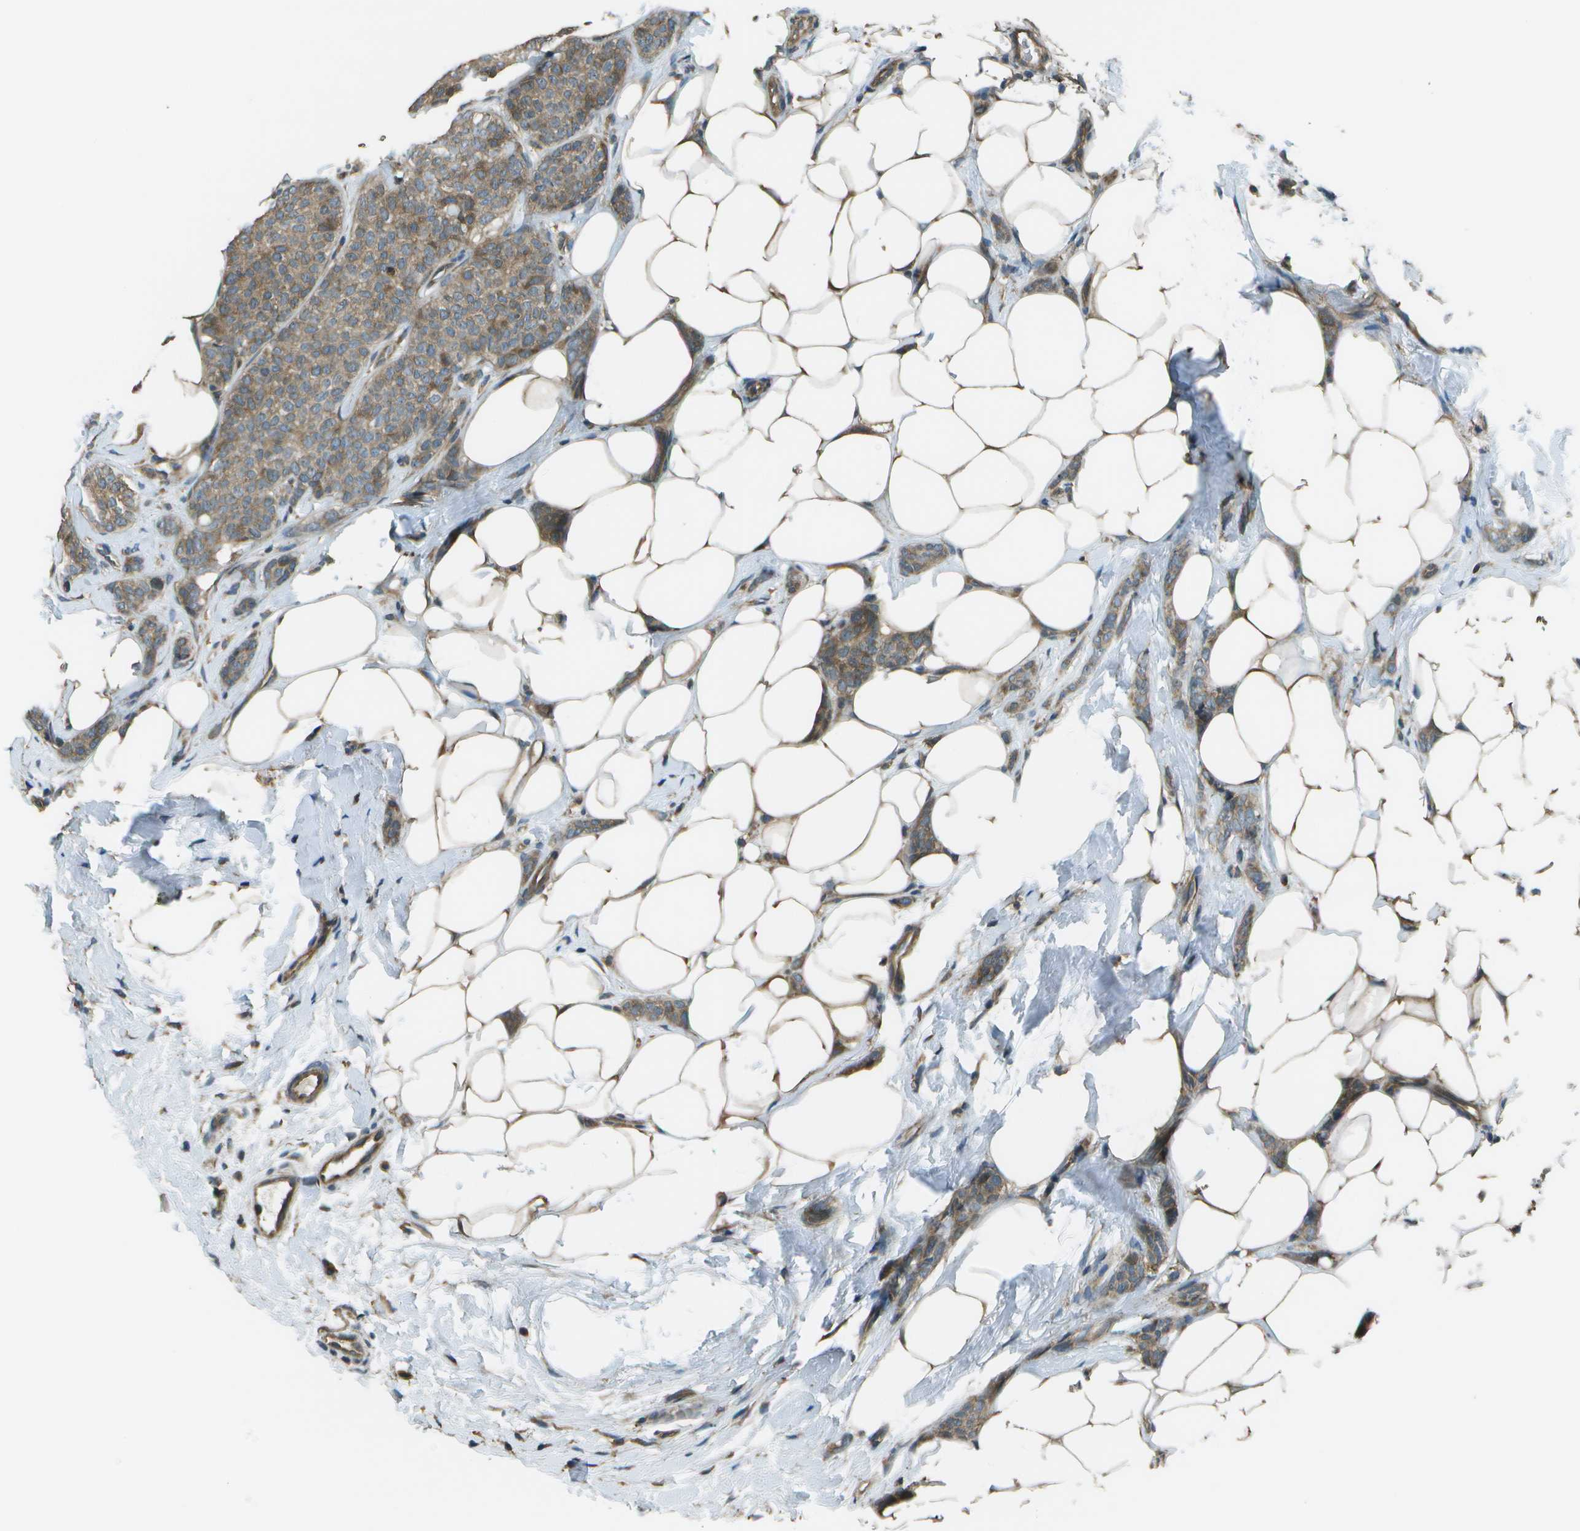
{"staining": {"intensity": "weak", "quantity": ">75%", "location": "cytoplasmic/membranous"}, "tissue": "breast cancer", "cell_type": "Tumor cells", "image_type": "cancer", "snomed": [{"axis": "morphology", "description": "Lobular carcinoma"}, {"axis": "topography", "description": "Skin"}, {"axis": "topography", "description": "Breast"}], "caption": "Human lobular carcinoma (breast) stained for a protein (brown) demonstrates weak cytoplasmic/membranous positive expression in about >75% of tumor cells.", "gene": "PLPBP", "patient": {"sex": "female", "age": 46}}